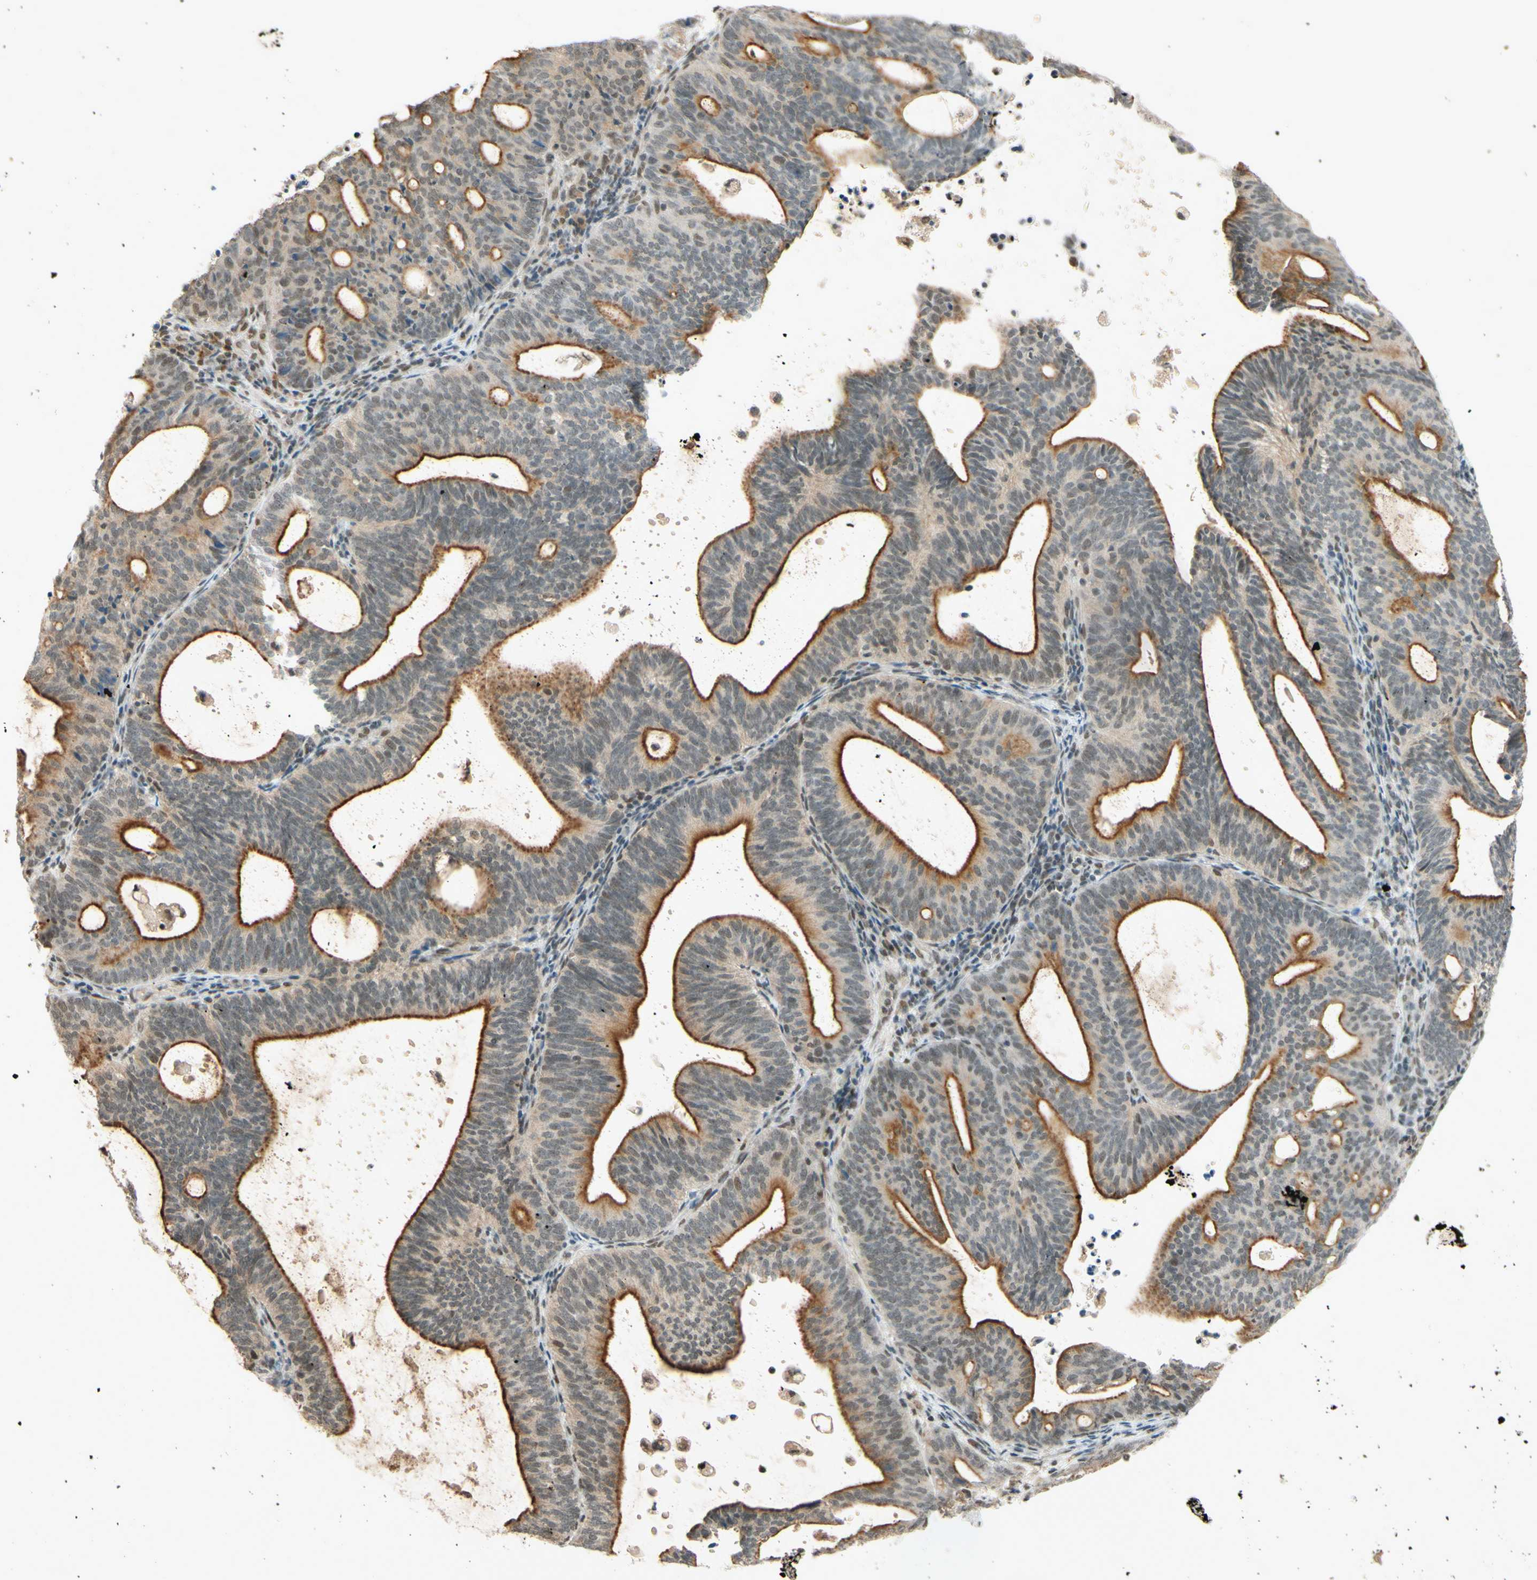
{"staining": {"intensity": "strong", "quantity": ">75%", "location": "cytoplasmic/membranous,nuclear"}, "tissue": "endometrial cancer", "cell_type": "Tumor cells", "image_type": "cancer", "snomed": [{"axis": "morphology", "description": "Adenocarcinoma, NOS"}, {"axis": "topography", "description": "Uterus"}], "caption": "A brown stain labels strong cytoplasmic/membranous and nuclear expression of a protein in human adenocarcinoma (endometrial) tumor cells.", "gene": "SMARCB1", "patient": {"sex": "female", "age": 83}}